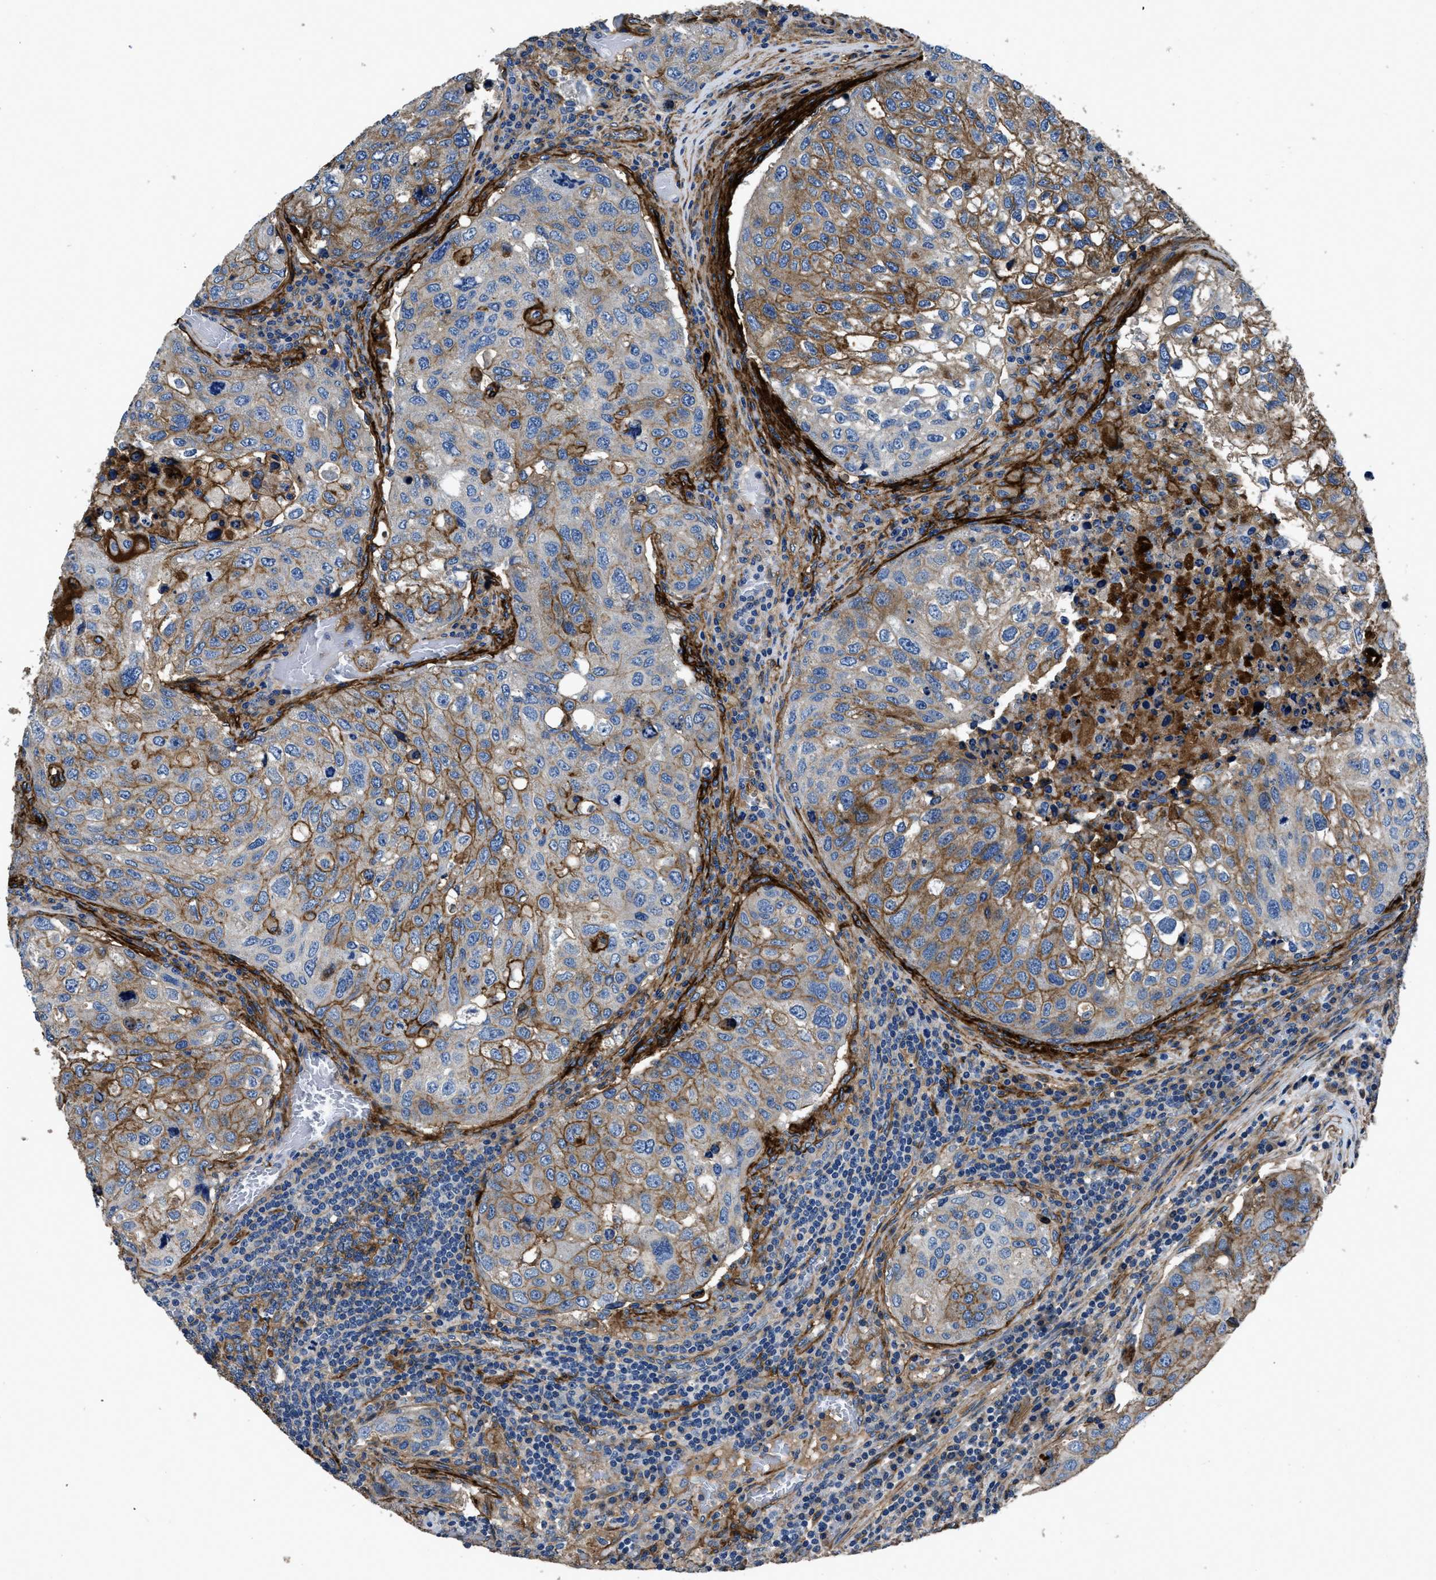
{"staining": {"intensity": "moderate", "quantity": ">75%", "location": "cytoplasmic/membranous"}, "tissue": "urothelial cancer", "cell_type": "Tumor cells", "image_type": "cancer", "snomed": [{"axis": "morphology", "description": "Urothelial carcinoma, High grade"}, {"axis": "topography", "description": "Lymph node"}, {"axis": "topography", "description": "Urinary bladder"}], "caption": "Protein expression analysis of urothelial carcinoma (high-grade) demonstrates moderate cytoplasmic/membranous expression in about >75% of tumor cells.", "gene": "CD276", "patient": {"sex": "male", "age": 51}}